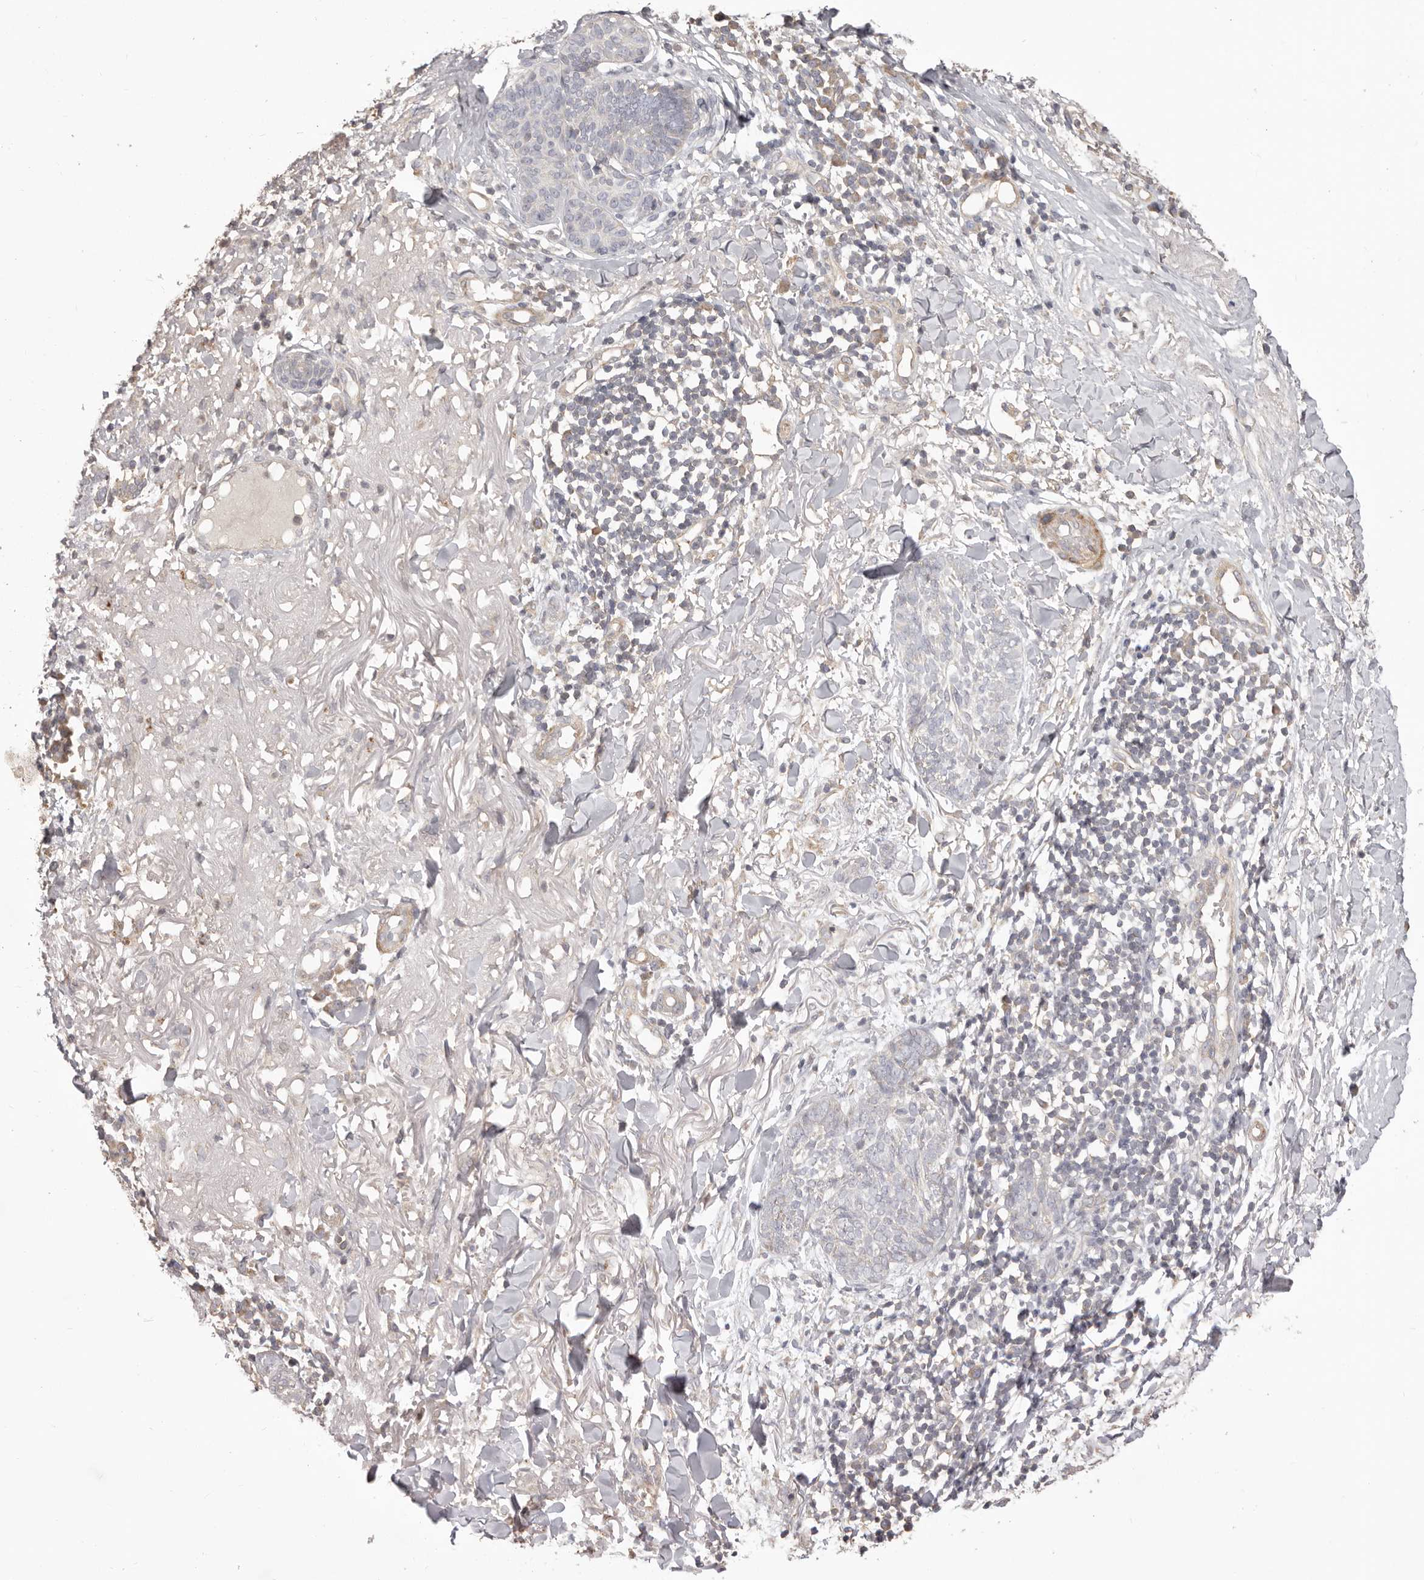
{"staining": {"intensity": "negative", "quantity": "none", "location": "none"}, "tissue": "skin cancer", "cell_type": "Tumor cells", "image_type": "cancer", "snomed": [{"axis": "morphology", "description": "Basal cell carcinoma"}, {"axis": "topography", "description": "Skin"}], "caption": "Histopathology image shows no protein positivity in tumor cells of skin cancer (basal cell carcinoma) tissue. The staining was performed using DAB to visualize the protein expression in brown, while the nuclei were stained in blue with hematoxylin (Magnification: 20x).", "gene": "HRH1", "patient": {"sex": "male", "age": 85}}